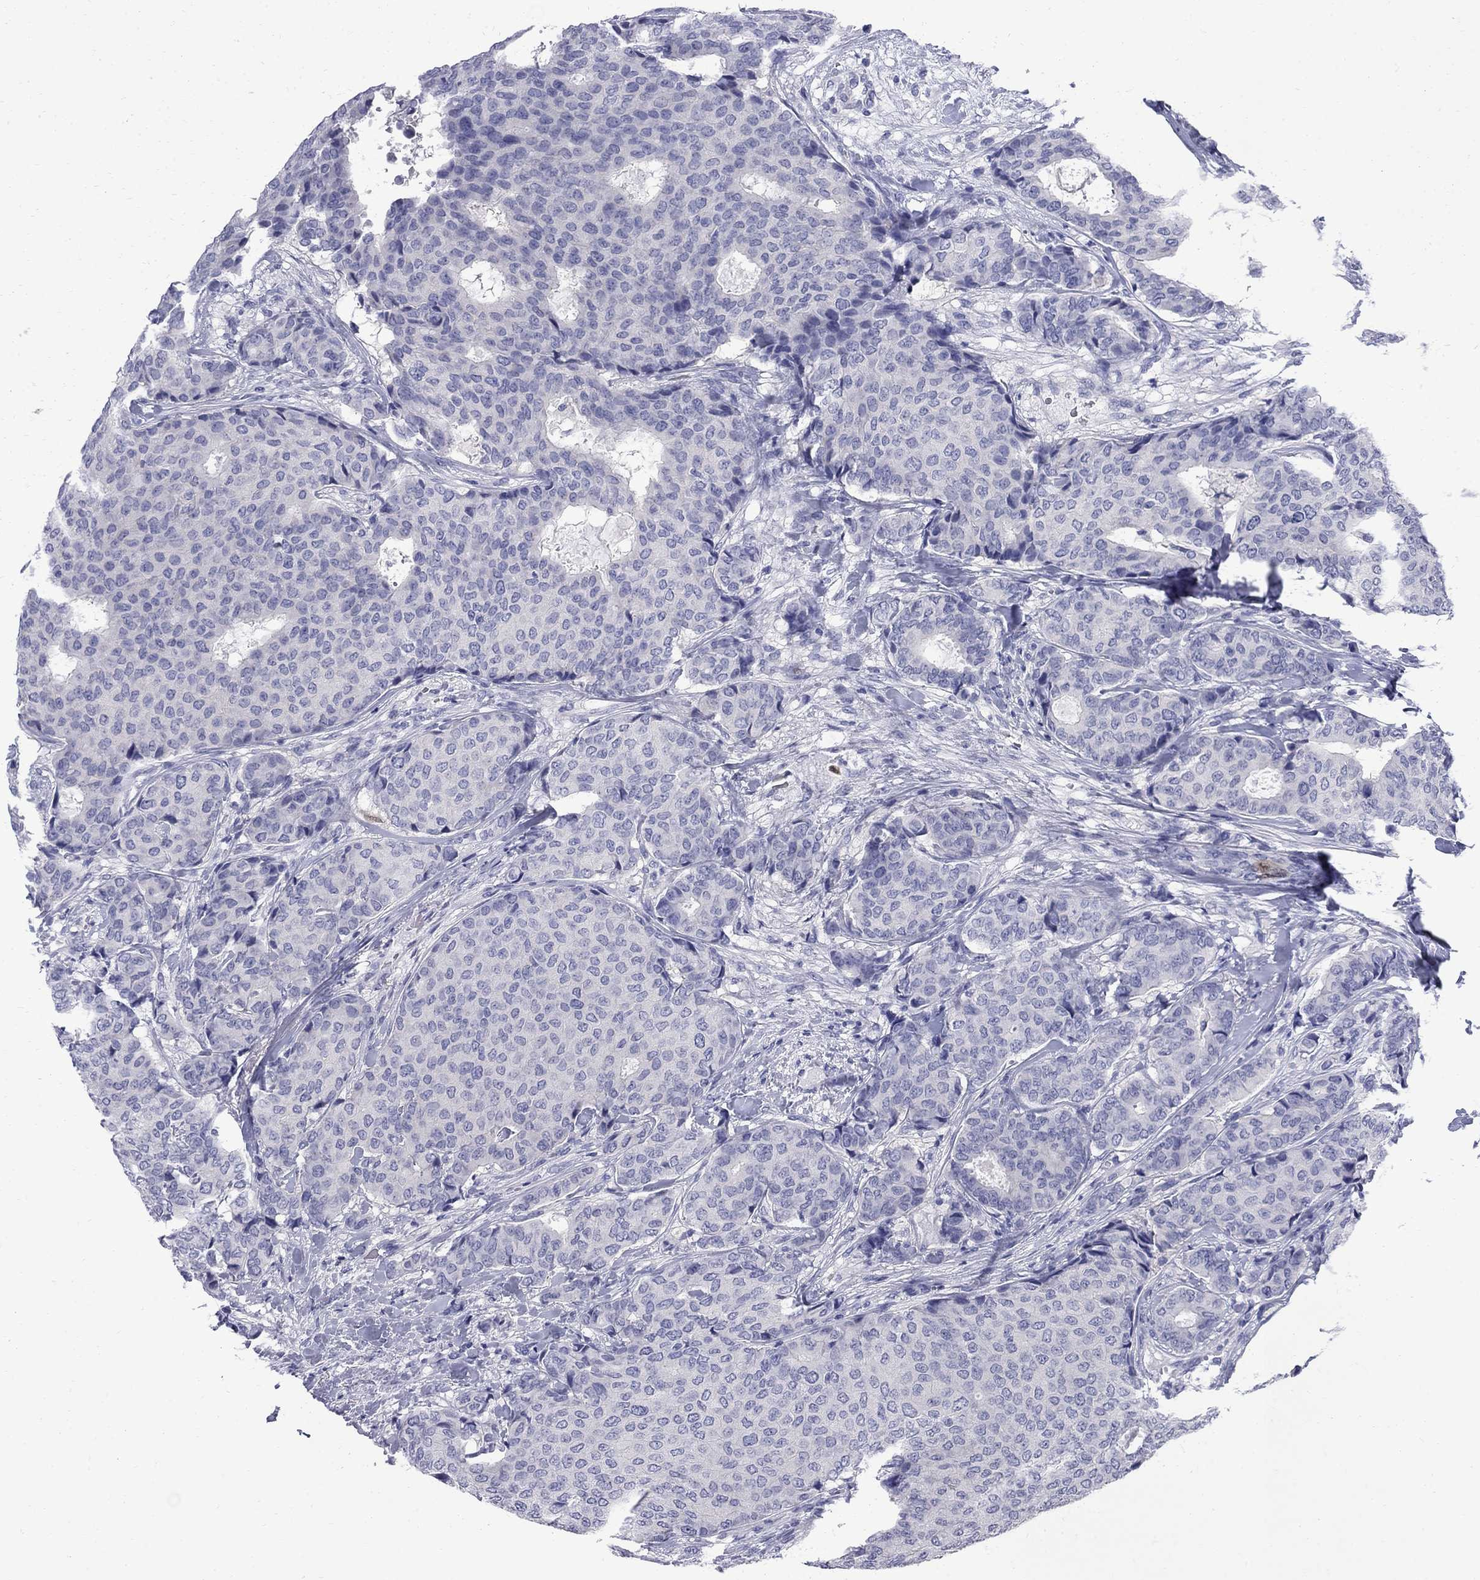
{"staining": {"intensity": "negative", "quantity": "none", "location": "none"}, "tissue": "breast cancer", "cell_type": "Tumor cells", "image_type": "cancer", "snomed": [{"axis": "morphology", "description": "Duct carcinoma"}, {"axis": "topography", "description": "Breast"}], "caption": "This is an immunohistochemistry histopathology image of human invasive ductal carcinoma (breast). There is no expression in tumor cells.", "gene": "SERPINB2", "patient": {"sex": "female", "age": 75}}